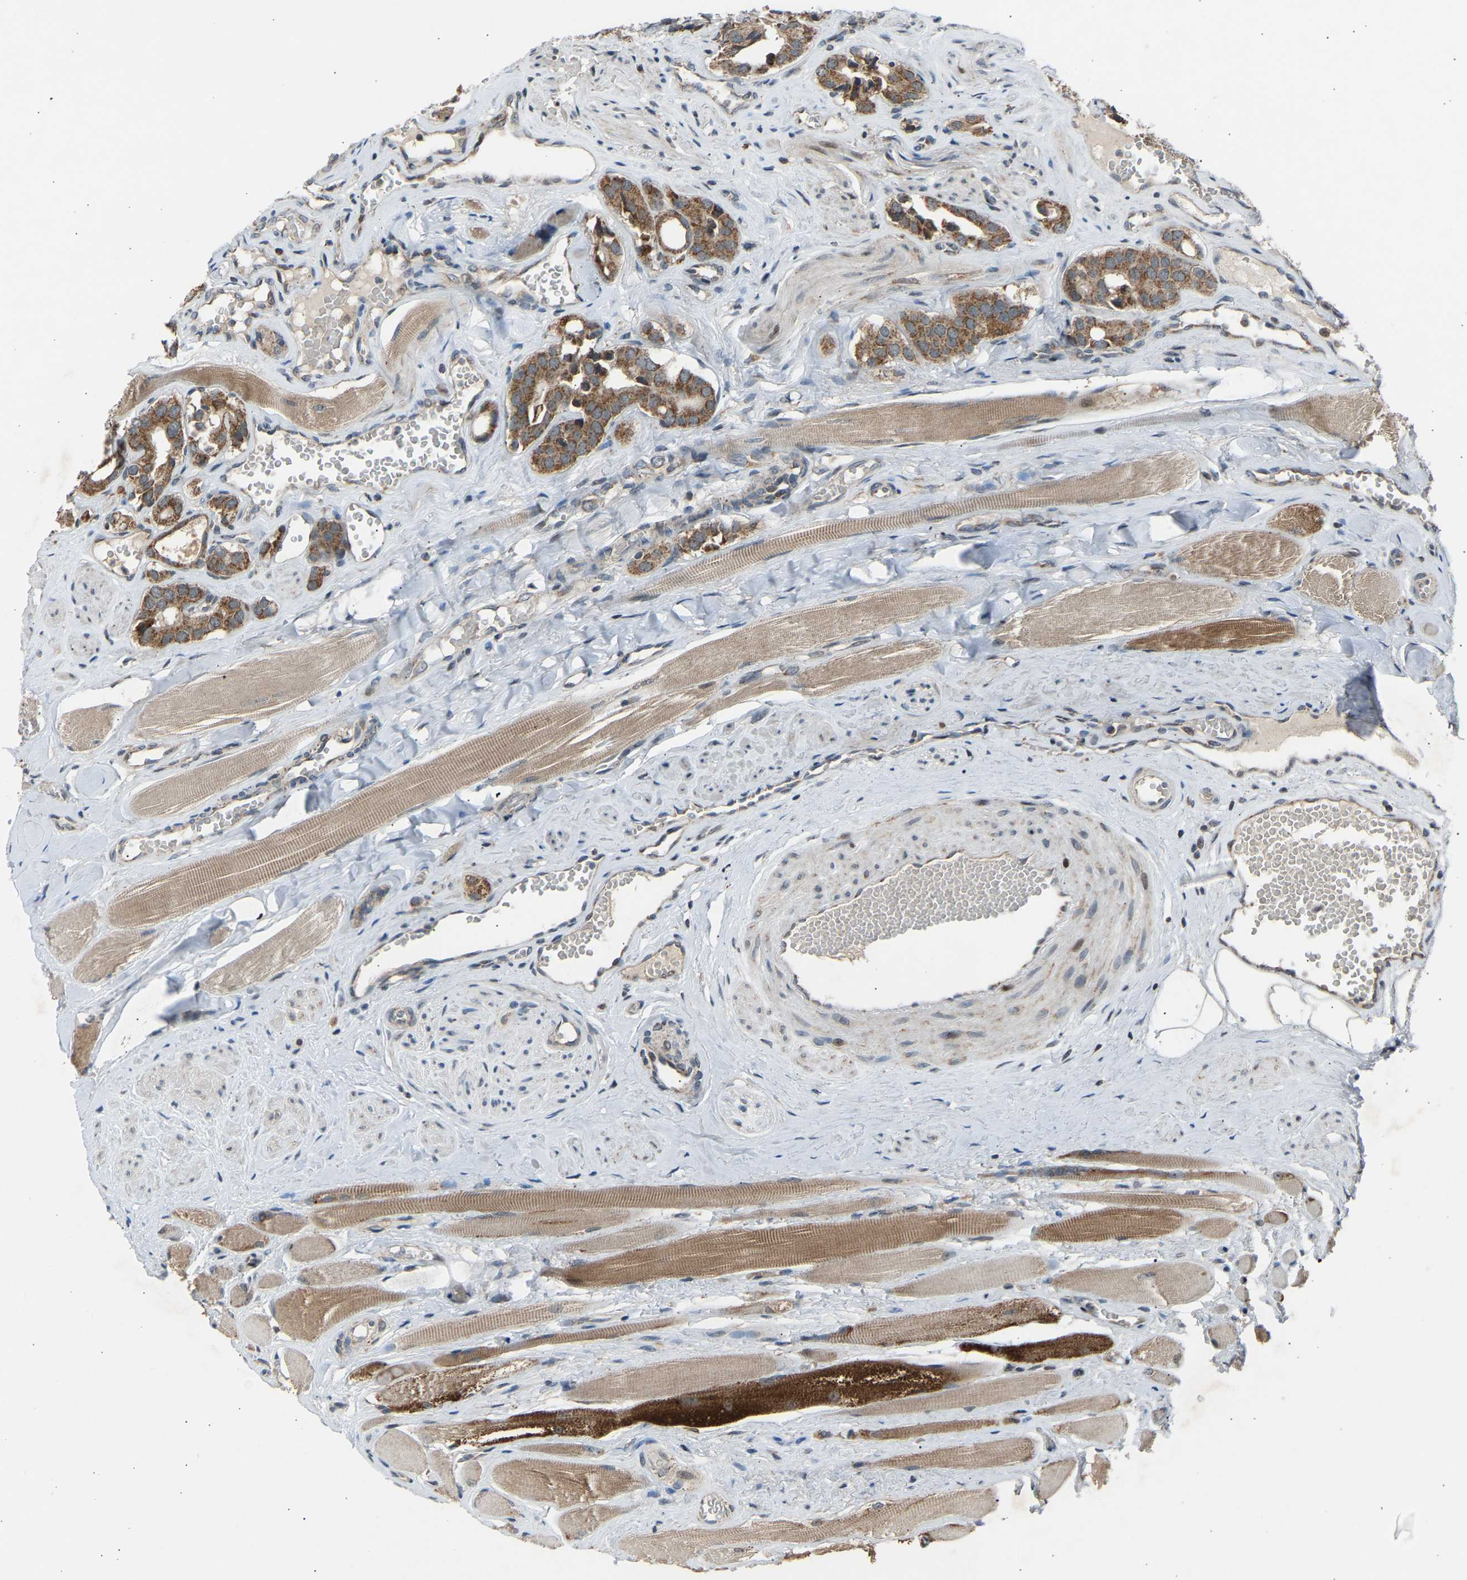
{"staining": {"intensity": "moderate", "quantity": "25%-75%", "location": "cytoplasmic/membranous"}, "tissue": "prostate cancer", "cell_type": "Tumor cells", "image_type": "cancer", "snomed": [{"axis": "morphology", "description": "Adenocarcinoma, High grade"}, {"axis": "topography", "description": "Prostate"}], "caption": "Approximately 25%-75% of tumor cells in human prostate high-grade adenocarcinoma show moderate cytoplasmic/membranous protein staining as visualized by brown immunohistochemical staining.", "gene": "SLIRP", "patient": {"sex": "male", "age": 52}}